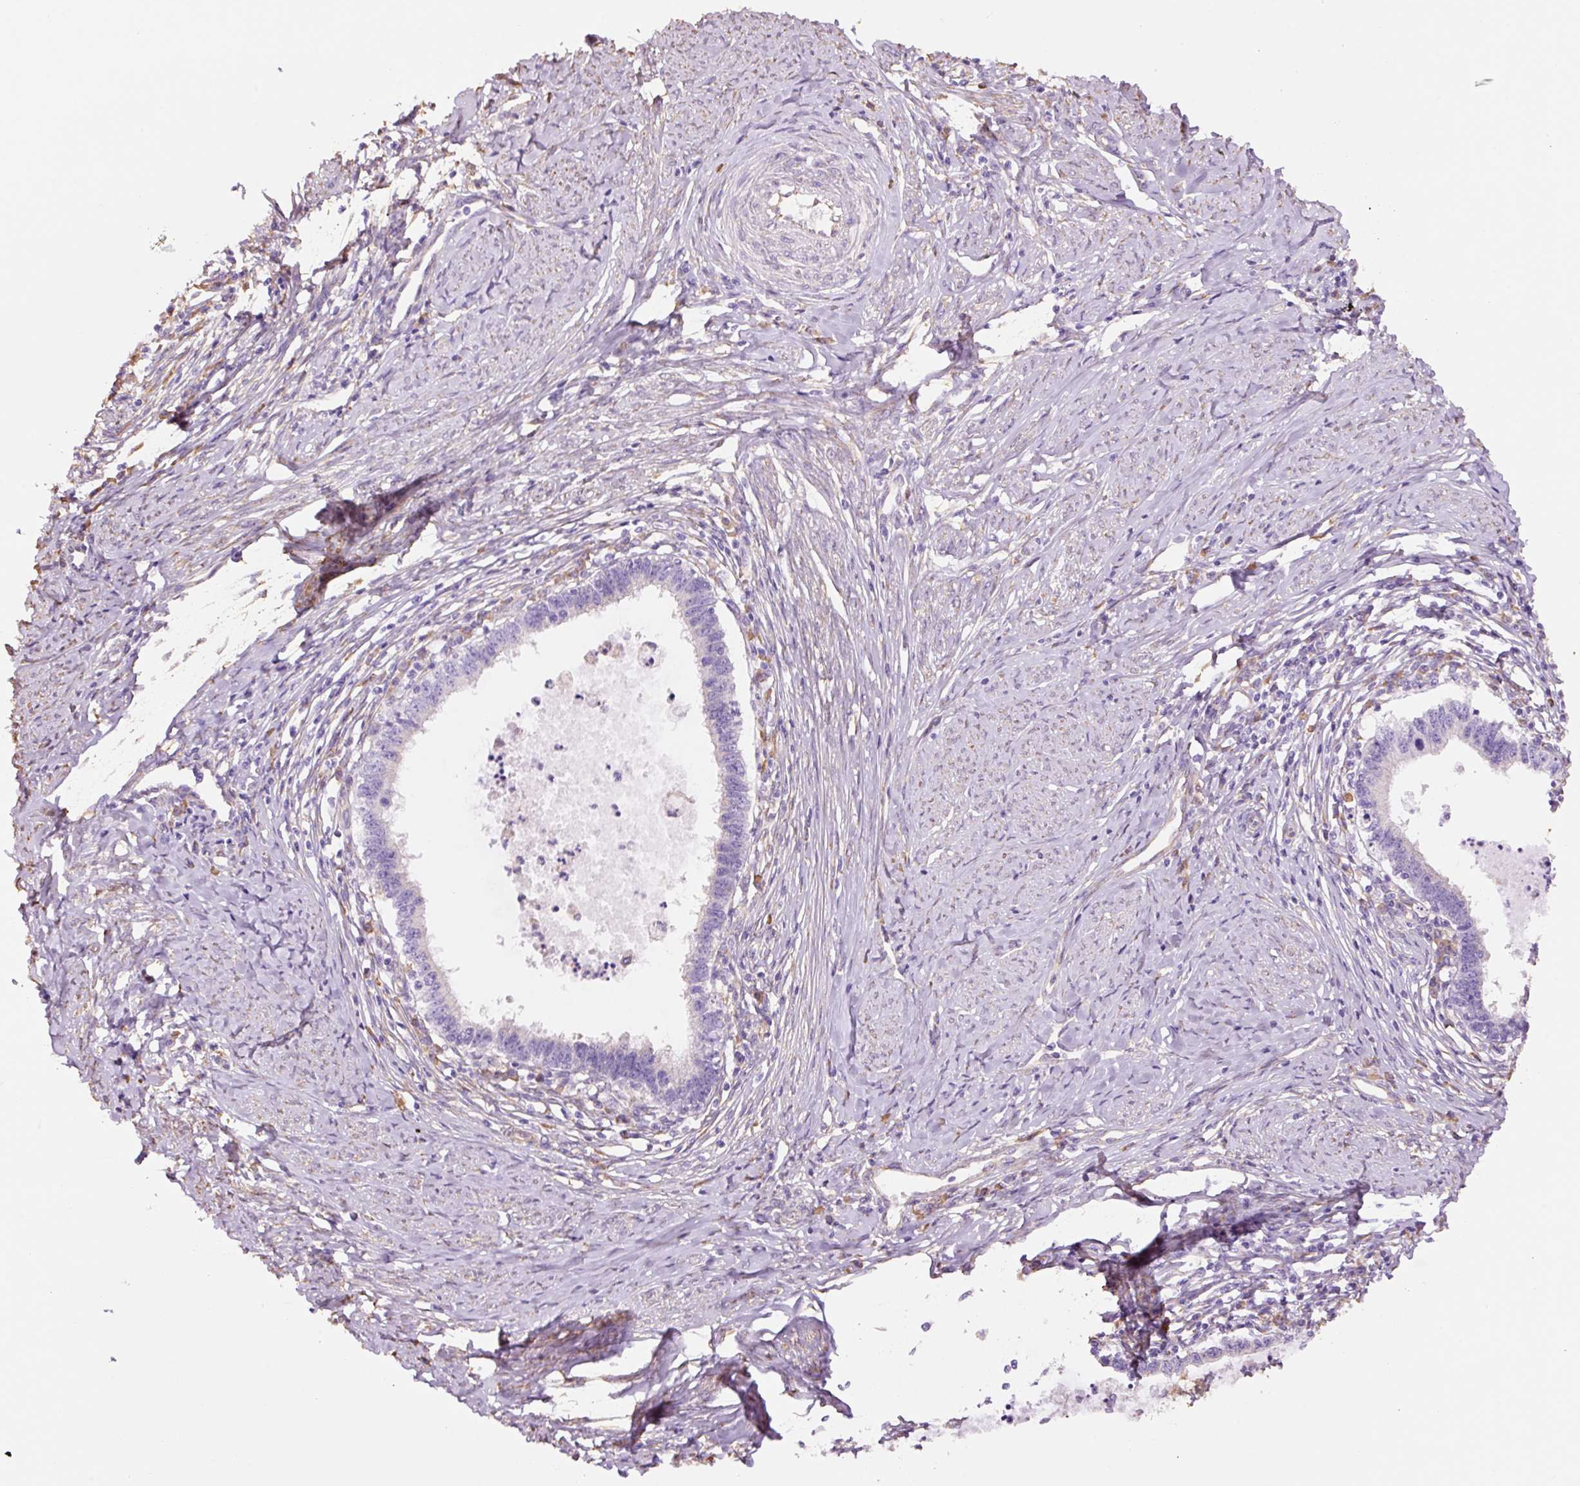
{"staining": {"intensity": "negative", "quantity": "none", "location": "none"}, "tissue": "cervical cancer", "cell_type": "Tumor cells", "image_type": "cancer", "snomed": [{"axis": "morphology", "description": "Adenocarcinoma, NOS"}, {"axis": "topography", "description": "Cervix"}], "caption": "This is a photomicrograph of IHC staining of cervical cancer, which shows no expression in tumor cells. (IHC, brightfield microscopy, high magnification).", "gene": "GCG", "patient": {"sex": "female", "age": 36}}